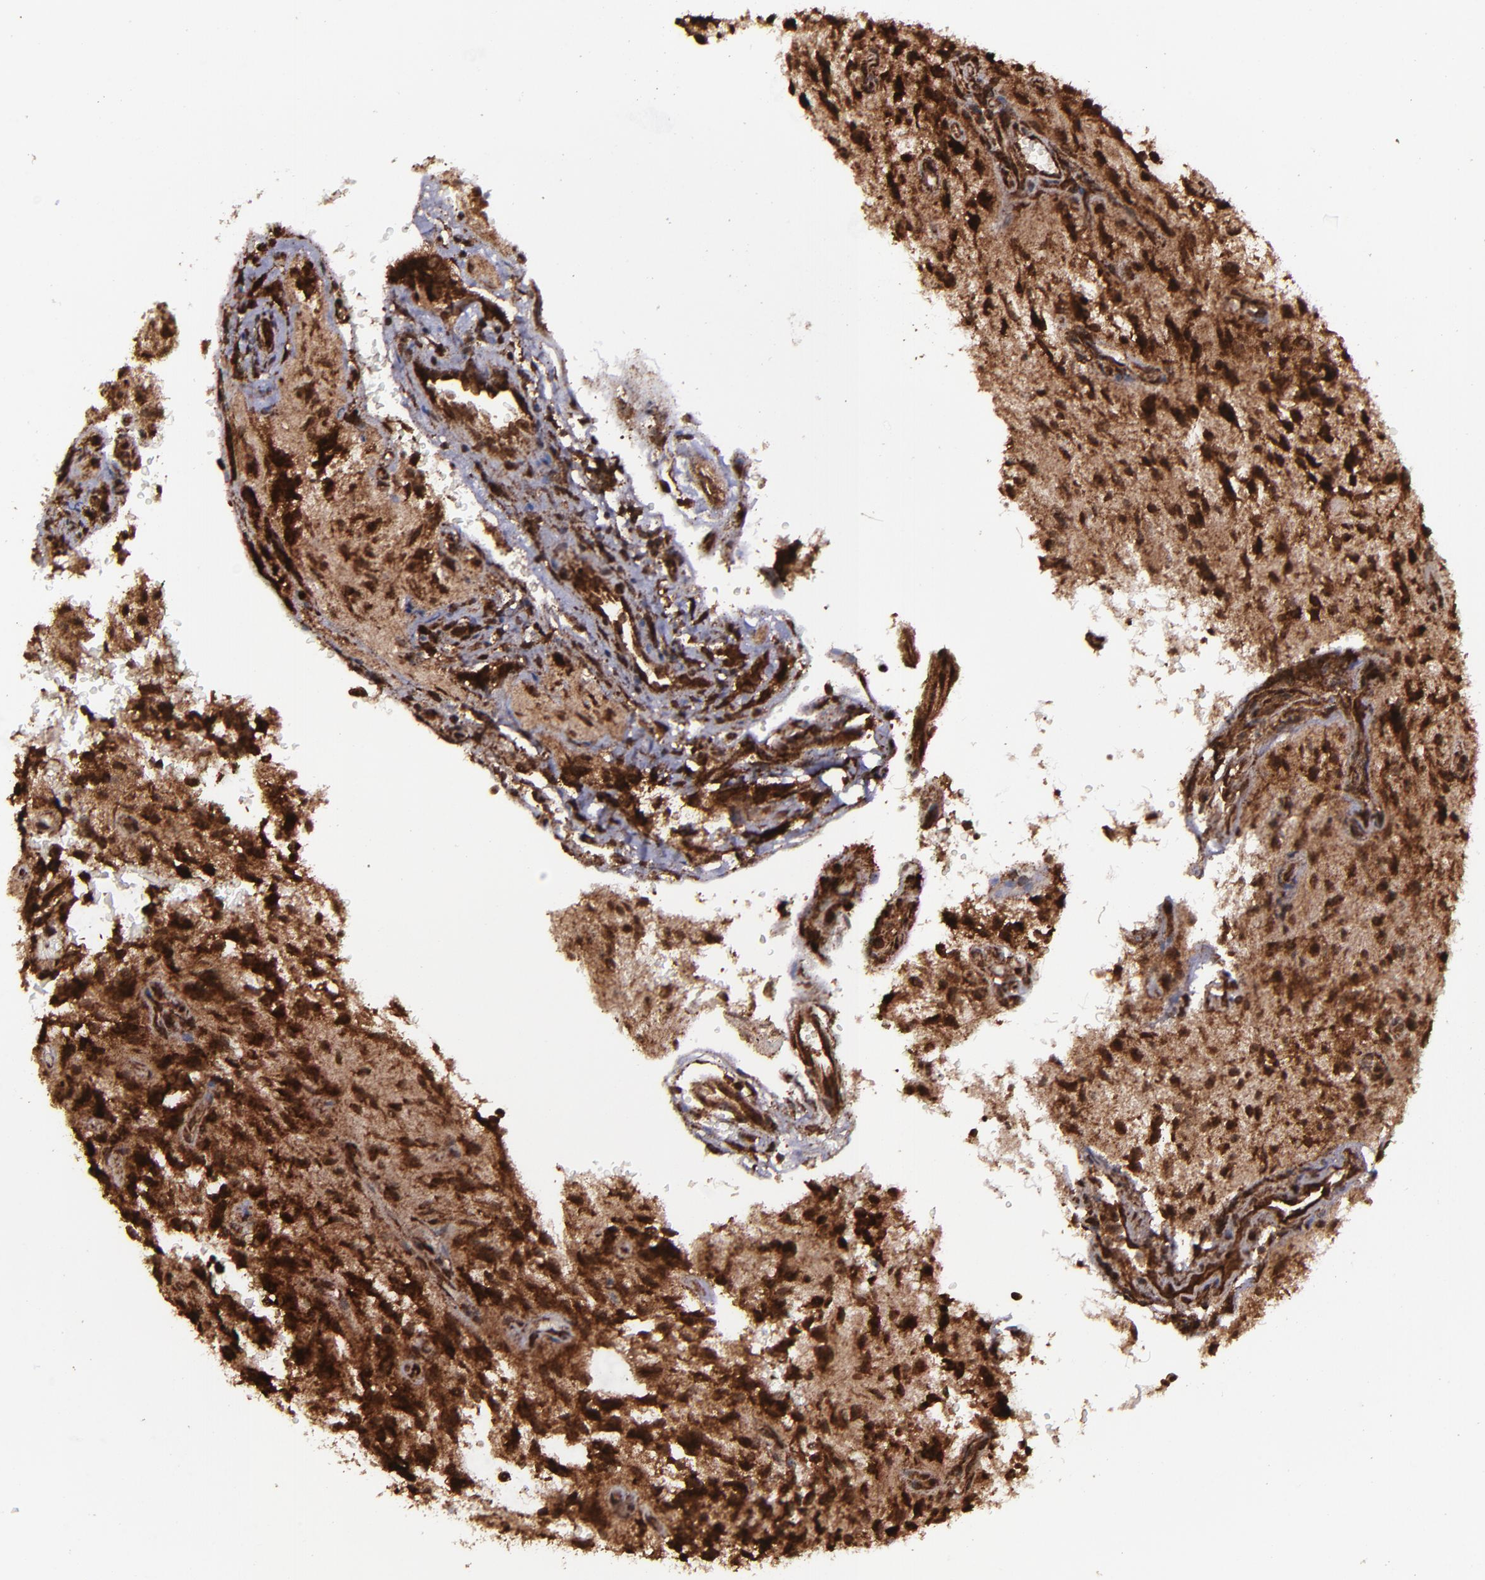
{"staining": {"intensity": "strong", "quantity": ">75%", "location": "cytoplasmic/membranous,nuclear"}, "tissue": "glioma", "cell_type": "Tumor cells", "image_type": "cancer", "snomed": [{"axis": "morphology", "description": "Glioma, malignant, NOS"}, {"axis": "topography", "description": "Cerebellum"}], "caption": "Brown immunohistochemical staining in human glioma displays strong cytoplasmic/membranous and nuclear staining in approximately >75% of tumor cells. (DAB (3,3'-diaminobenzidine) IHC with brightfield microscopy, high magnification).", "gene": "EIF4ENIF1", "patient": {"sex": "female", "age": 10}}